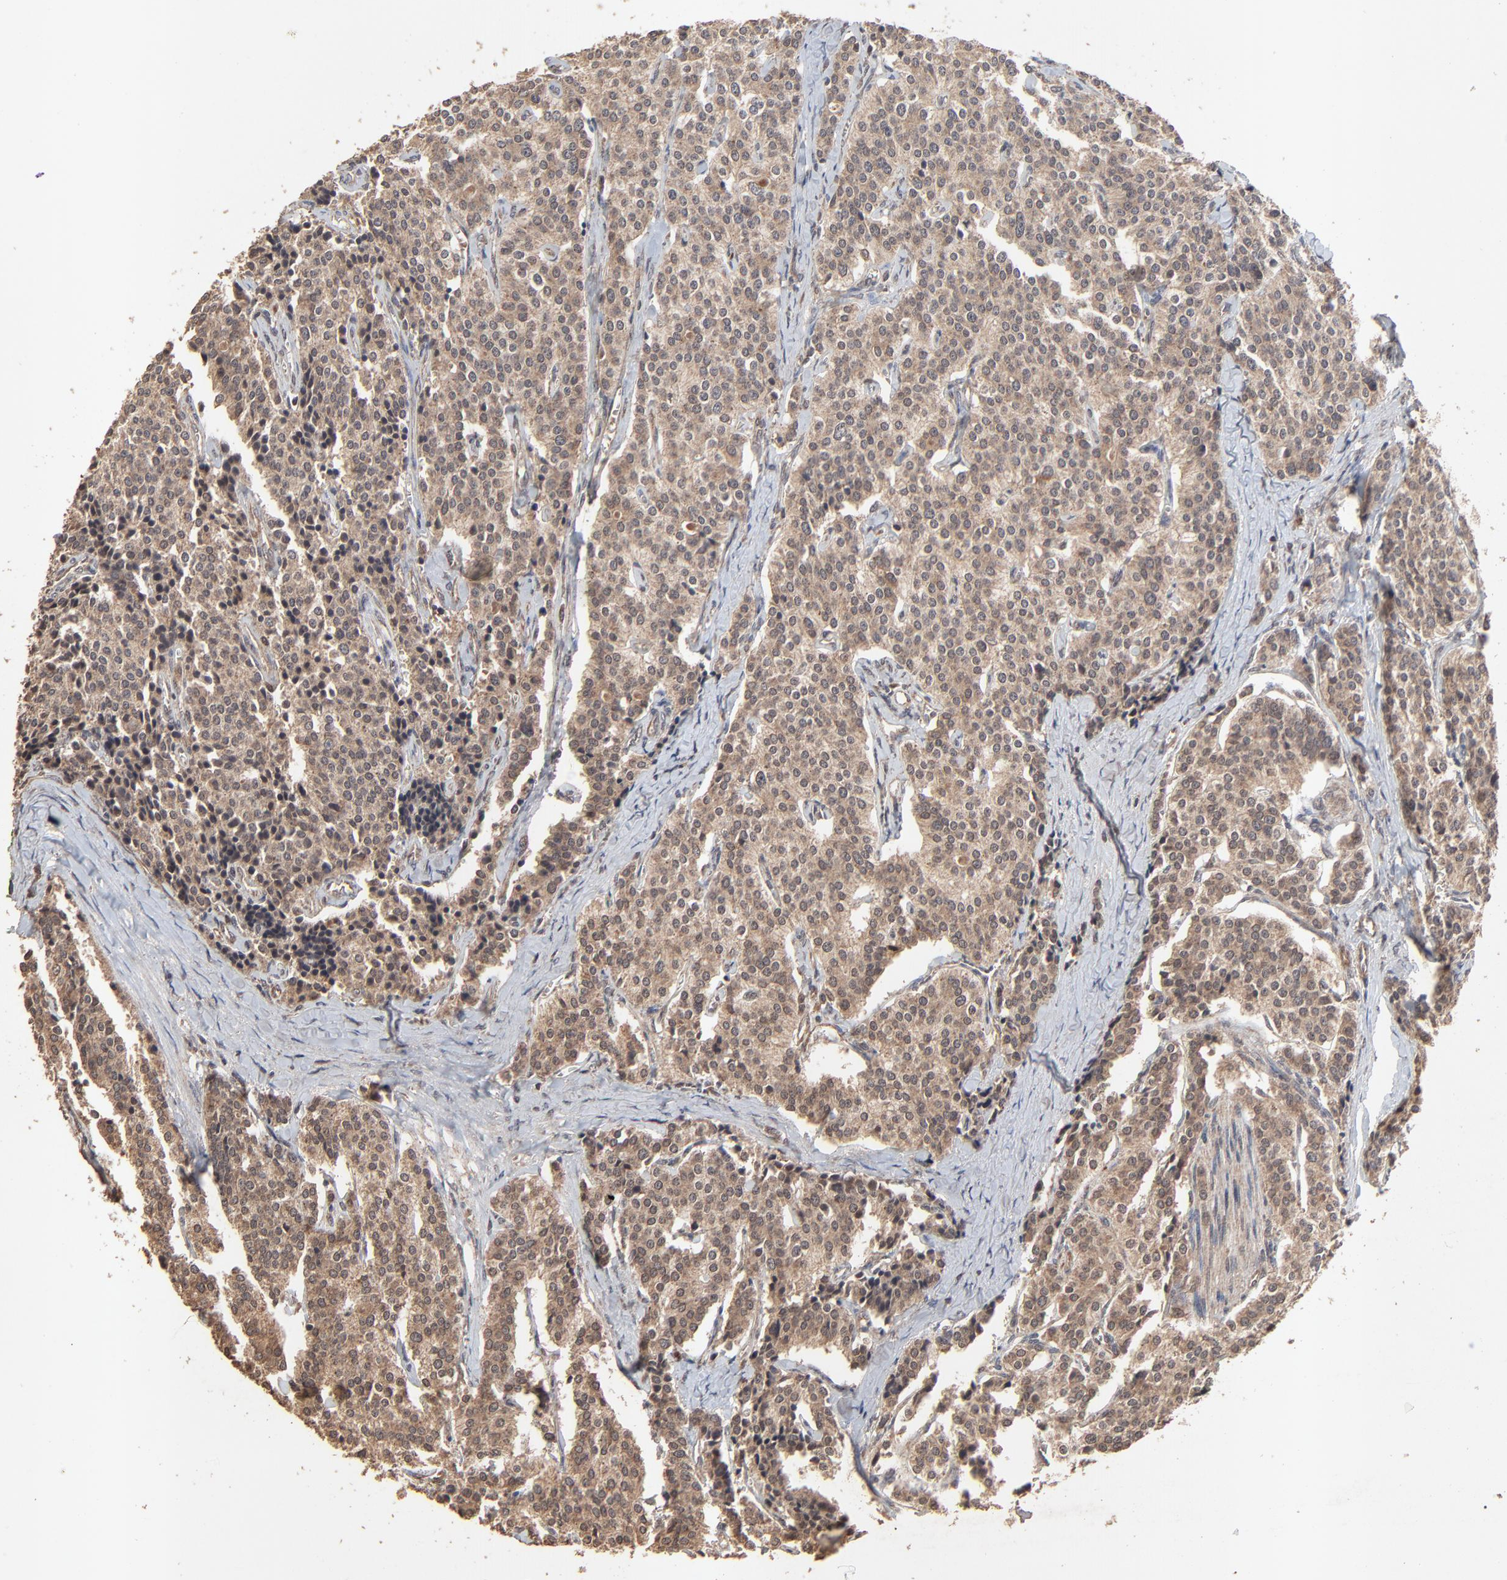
{"staining": {"intensity": "moderate", "quantity": ">75%", "location": "cytoplasmic/membranous"}, "tissue": "carcinoid", "cell_type": "Tumor cells", "image_type": "cancer", "snomed": [{"axis": "morphology", "description": "Carcinoid, malignant, NOS"}, {"axis": "topography", "description": "Small intestine"}], "caption": "Immunohistochemistry (IHC) micrograph of human malignant carcinoid stained for a protein (brown), which exhibits medium levels of moderate cytoplasmic/membranous expression in about >75% of tumor cells.", "gene": "FAM227A", "patient": {"sex": "male", "age": 63}}